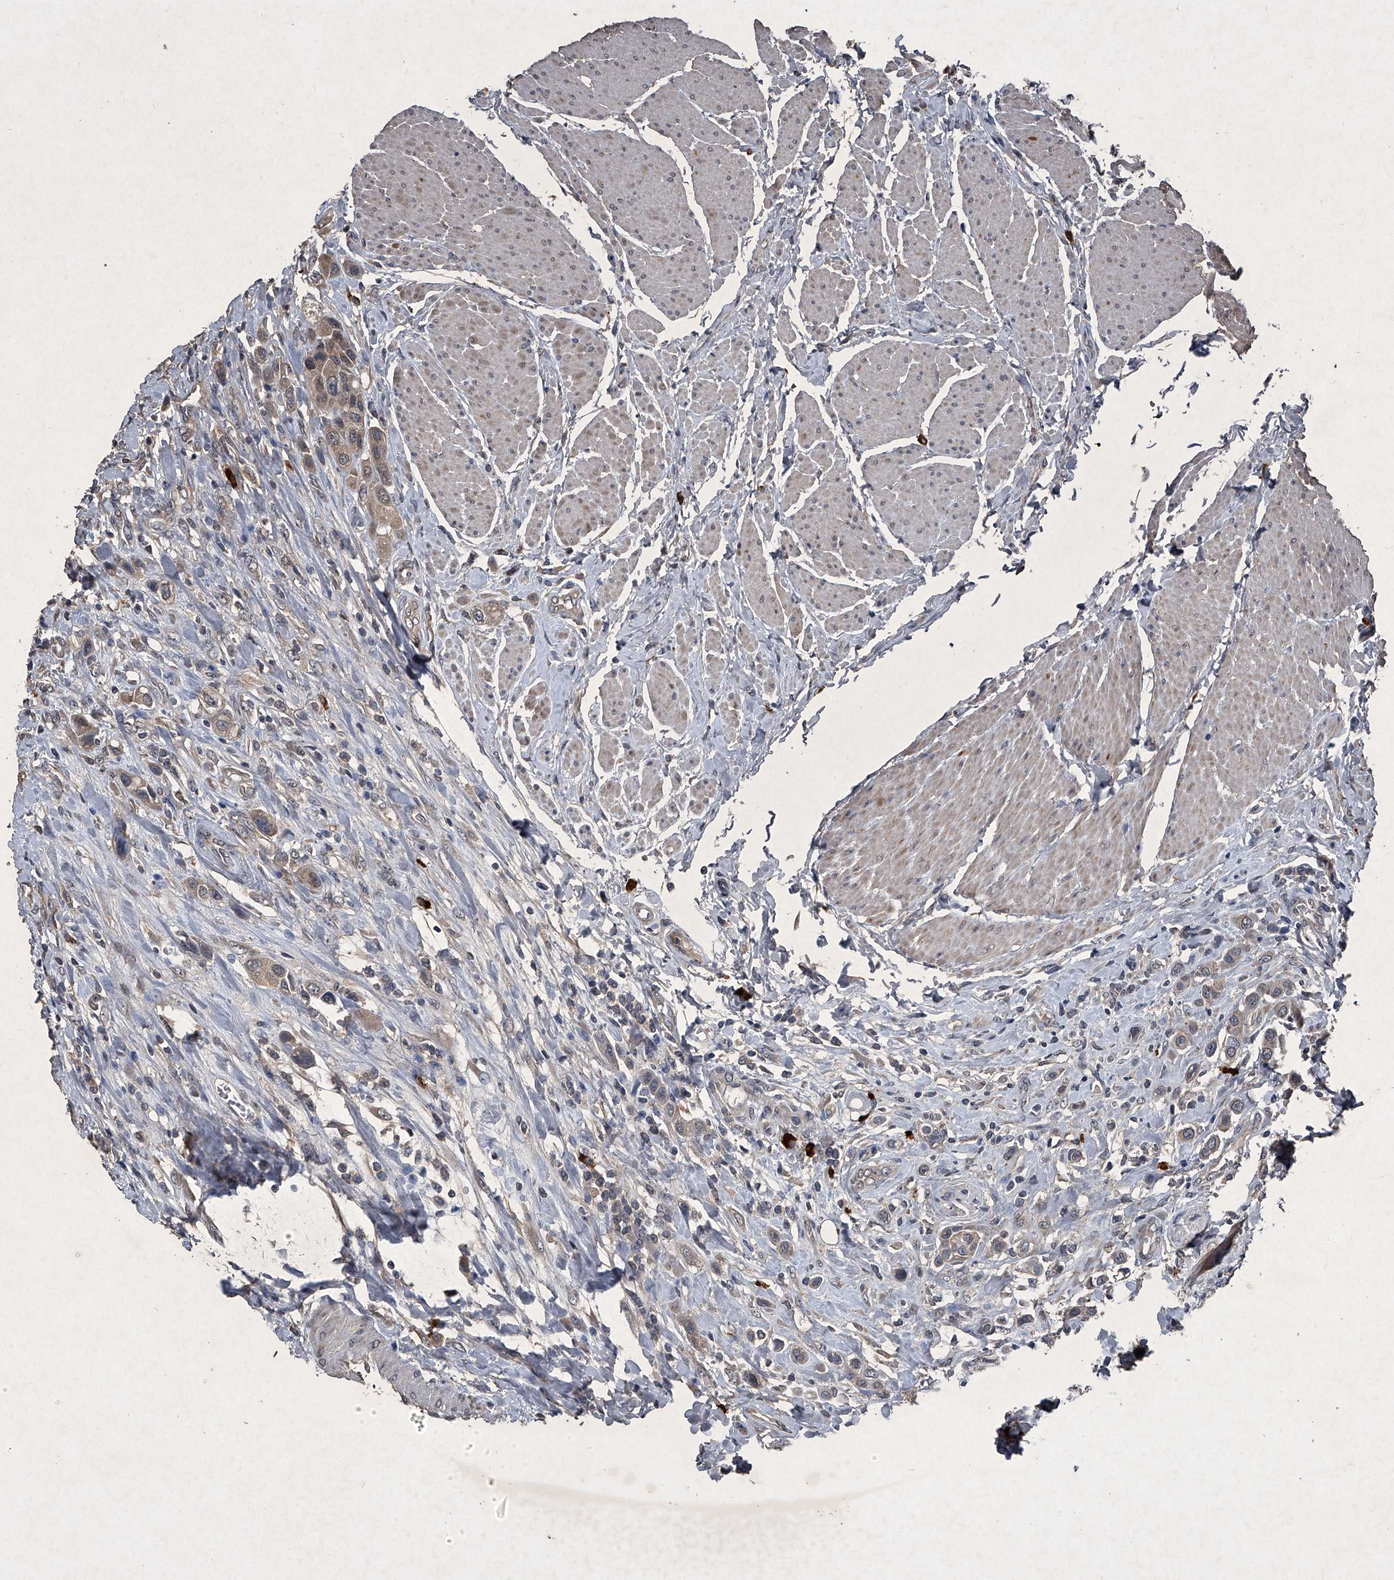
{"staining": {"intensity": "weak", "quantity": ">75%", "location": "cytoplasmic/membranous"}, "tissue": "urothelial cancer", "cell_type": "Tumor cells", "image_type": "cancer", "snomed": [{"axis": "morphology", "description": "Urothelial carcinoma, High grade"}, {"axis": "topography", "description": "Urinary bladder"}], "caption": "A brown stain labels weak cytoplasmic/membranous staining of a protein in urothelial cancer tumor cells.", "gene": "MAPKAP1", "patient": {"sex": "male", "age": 50}}